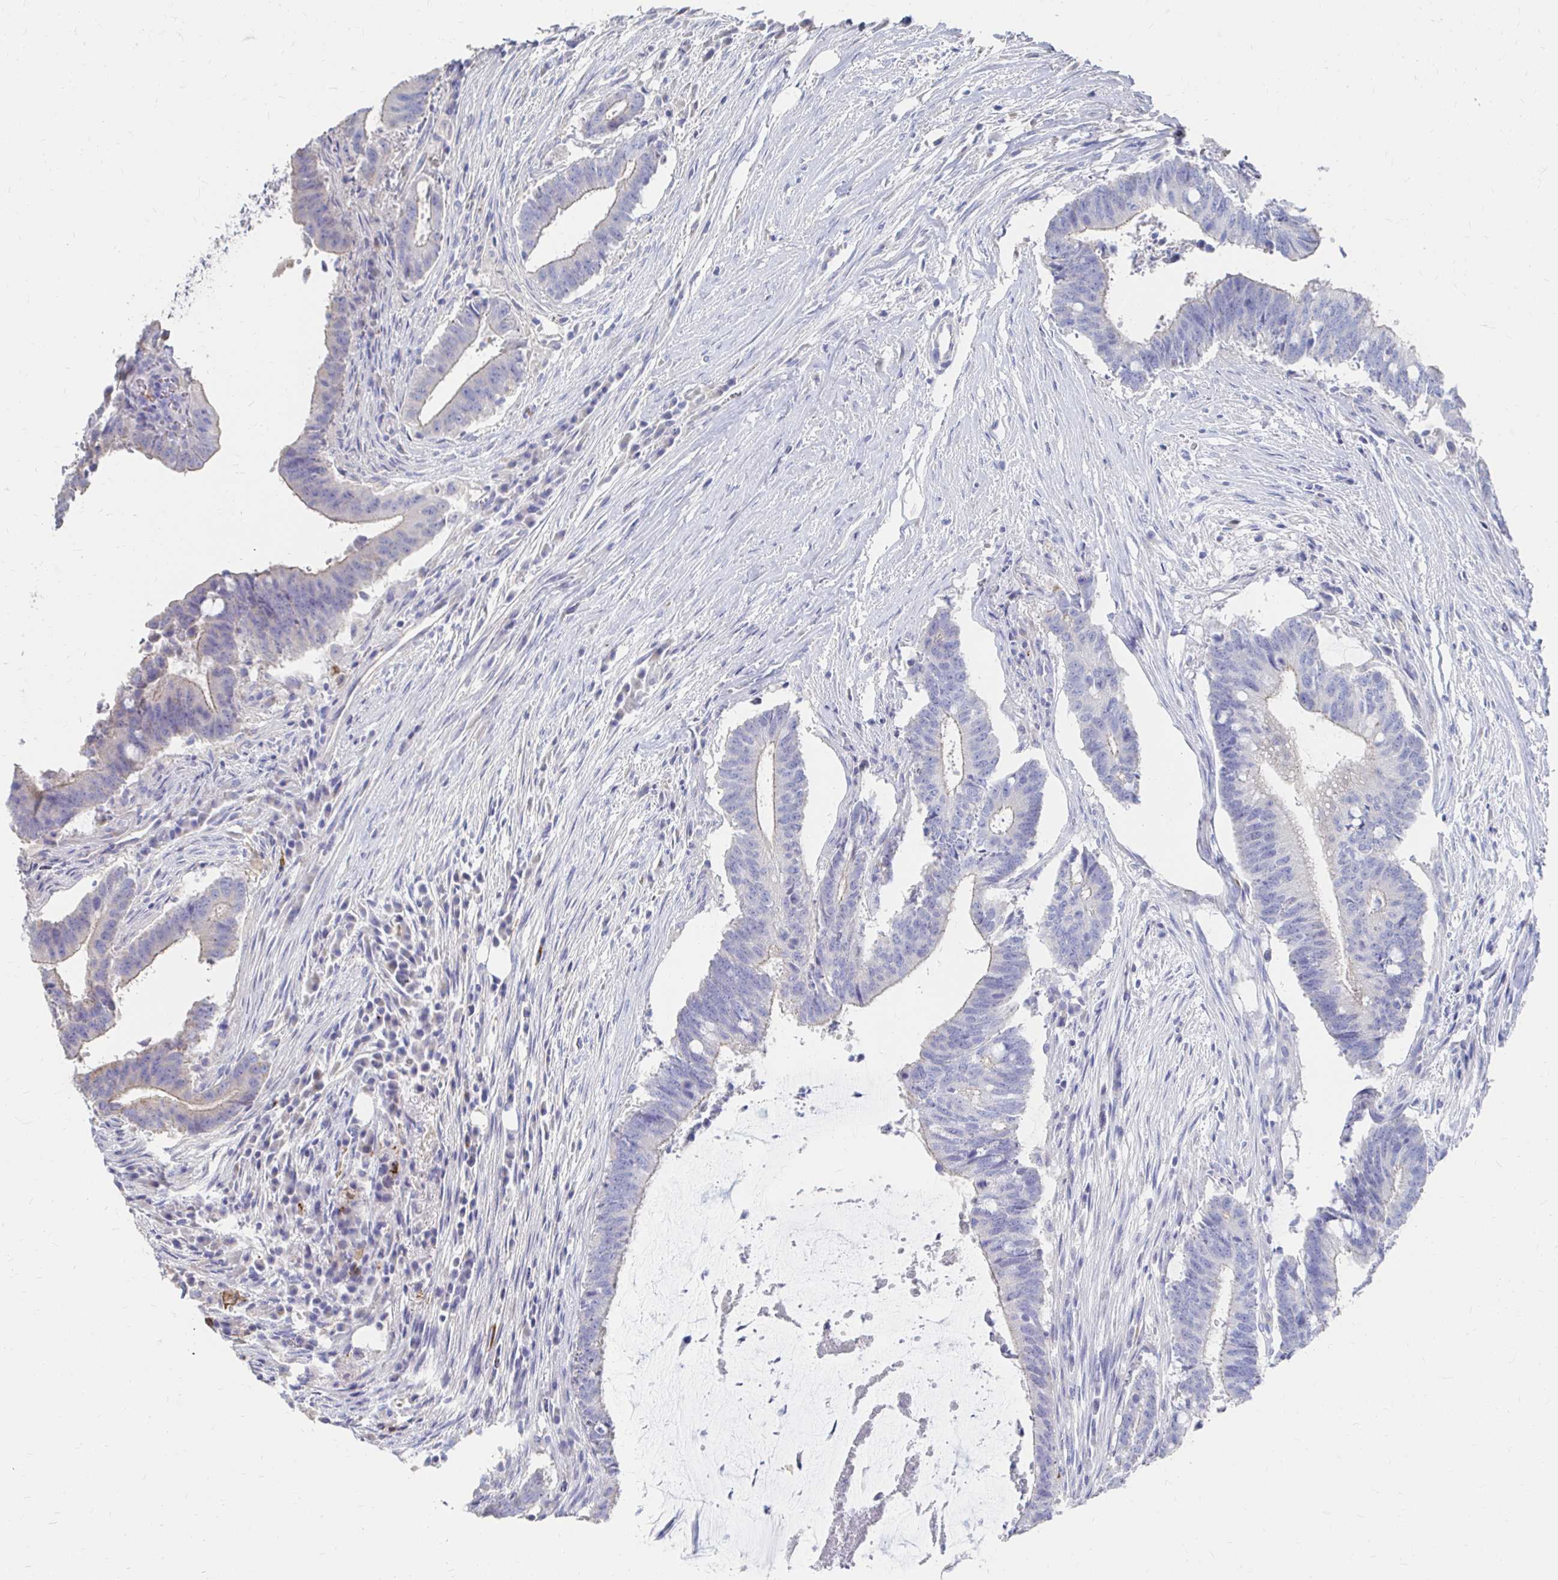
{"staining": {"intensity": "negative", "quantity": "none", "location": "none"}, "tissue": "colorectal cancer", "cell_type": "Tumor cells", "image_type": "cancer", "snomed": [{"axis": "morphology", "description": "Adenocarcinoma, NOS"}, {"axis": "topography", "description": "Colon"}], "caption": "The immunohistochemistry photomicrograph has no significant expression in tumor cells of colorectal adenocarcinoma tissue.", "gene": "LAMC3", "patient": {"sex": "female", "age": 43}}